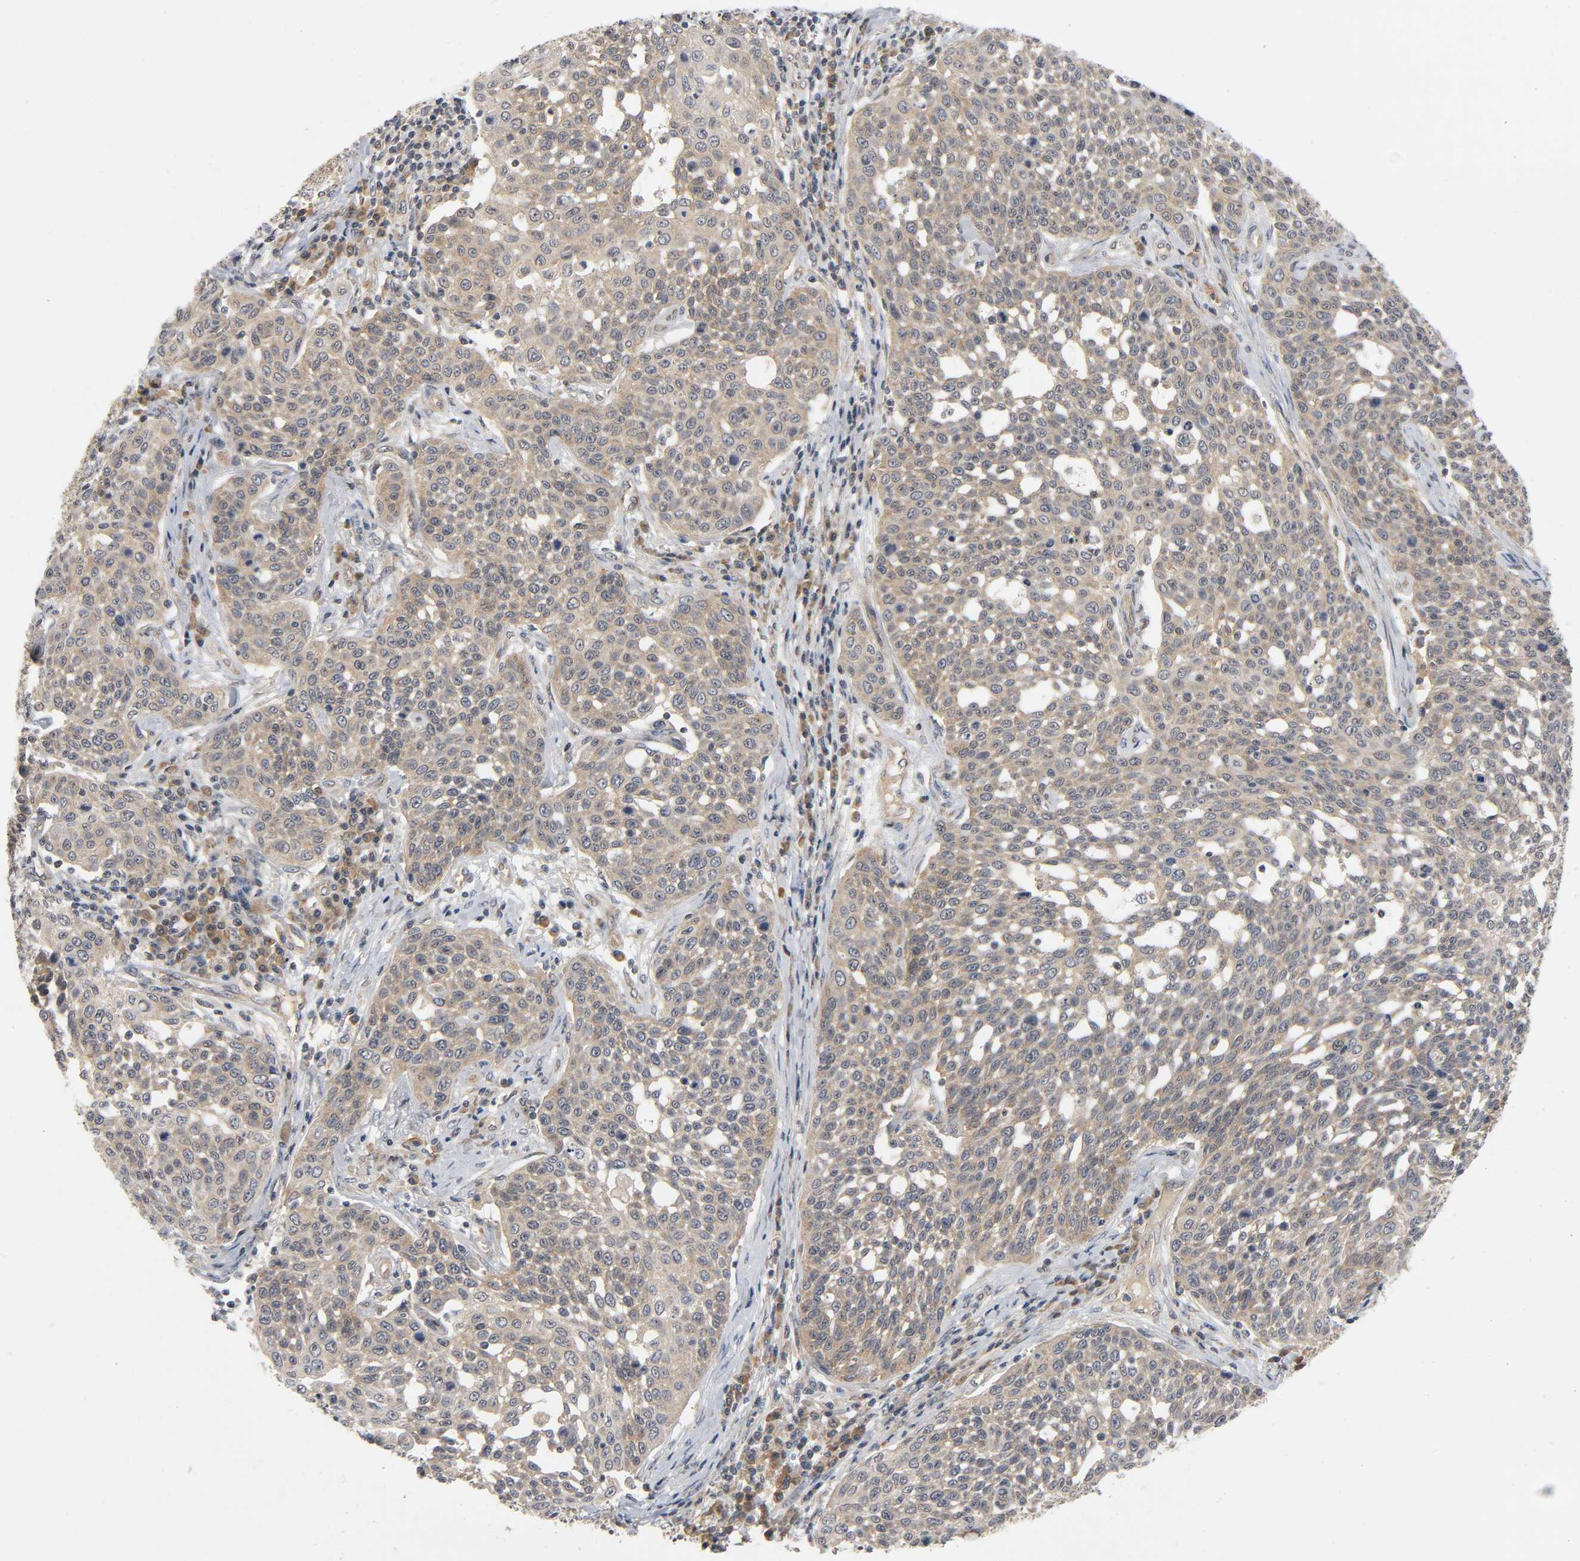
{"staining": {"intensity": "weak", "quantity": ">75%", "location": "cytoplasmic/membranous"}, "tissue": "cervical cancer", "cell_type": "Tumor cells", "image_type": "cancer", "snomed": [{"axis": "morphology", "description": "Squamous cell carcinoma, NOS"}, {"axis": "topography", "description": "Cervix"}], "caption": "Weak cytoplasmic/membranous positivity is identified in approximately >75% of tumor cells in squamous cell carcinoma (cervical).", "gene": "MAPK8", "patient": {"sex": "female", "age": 34}}